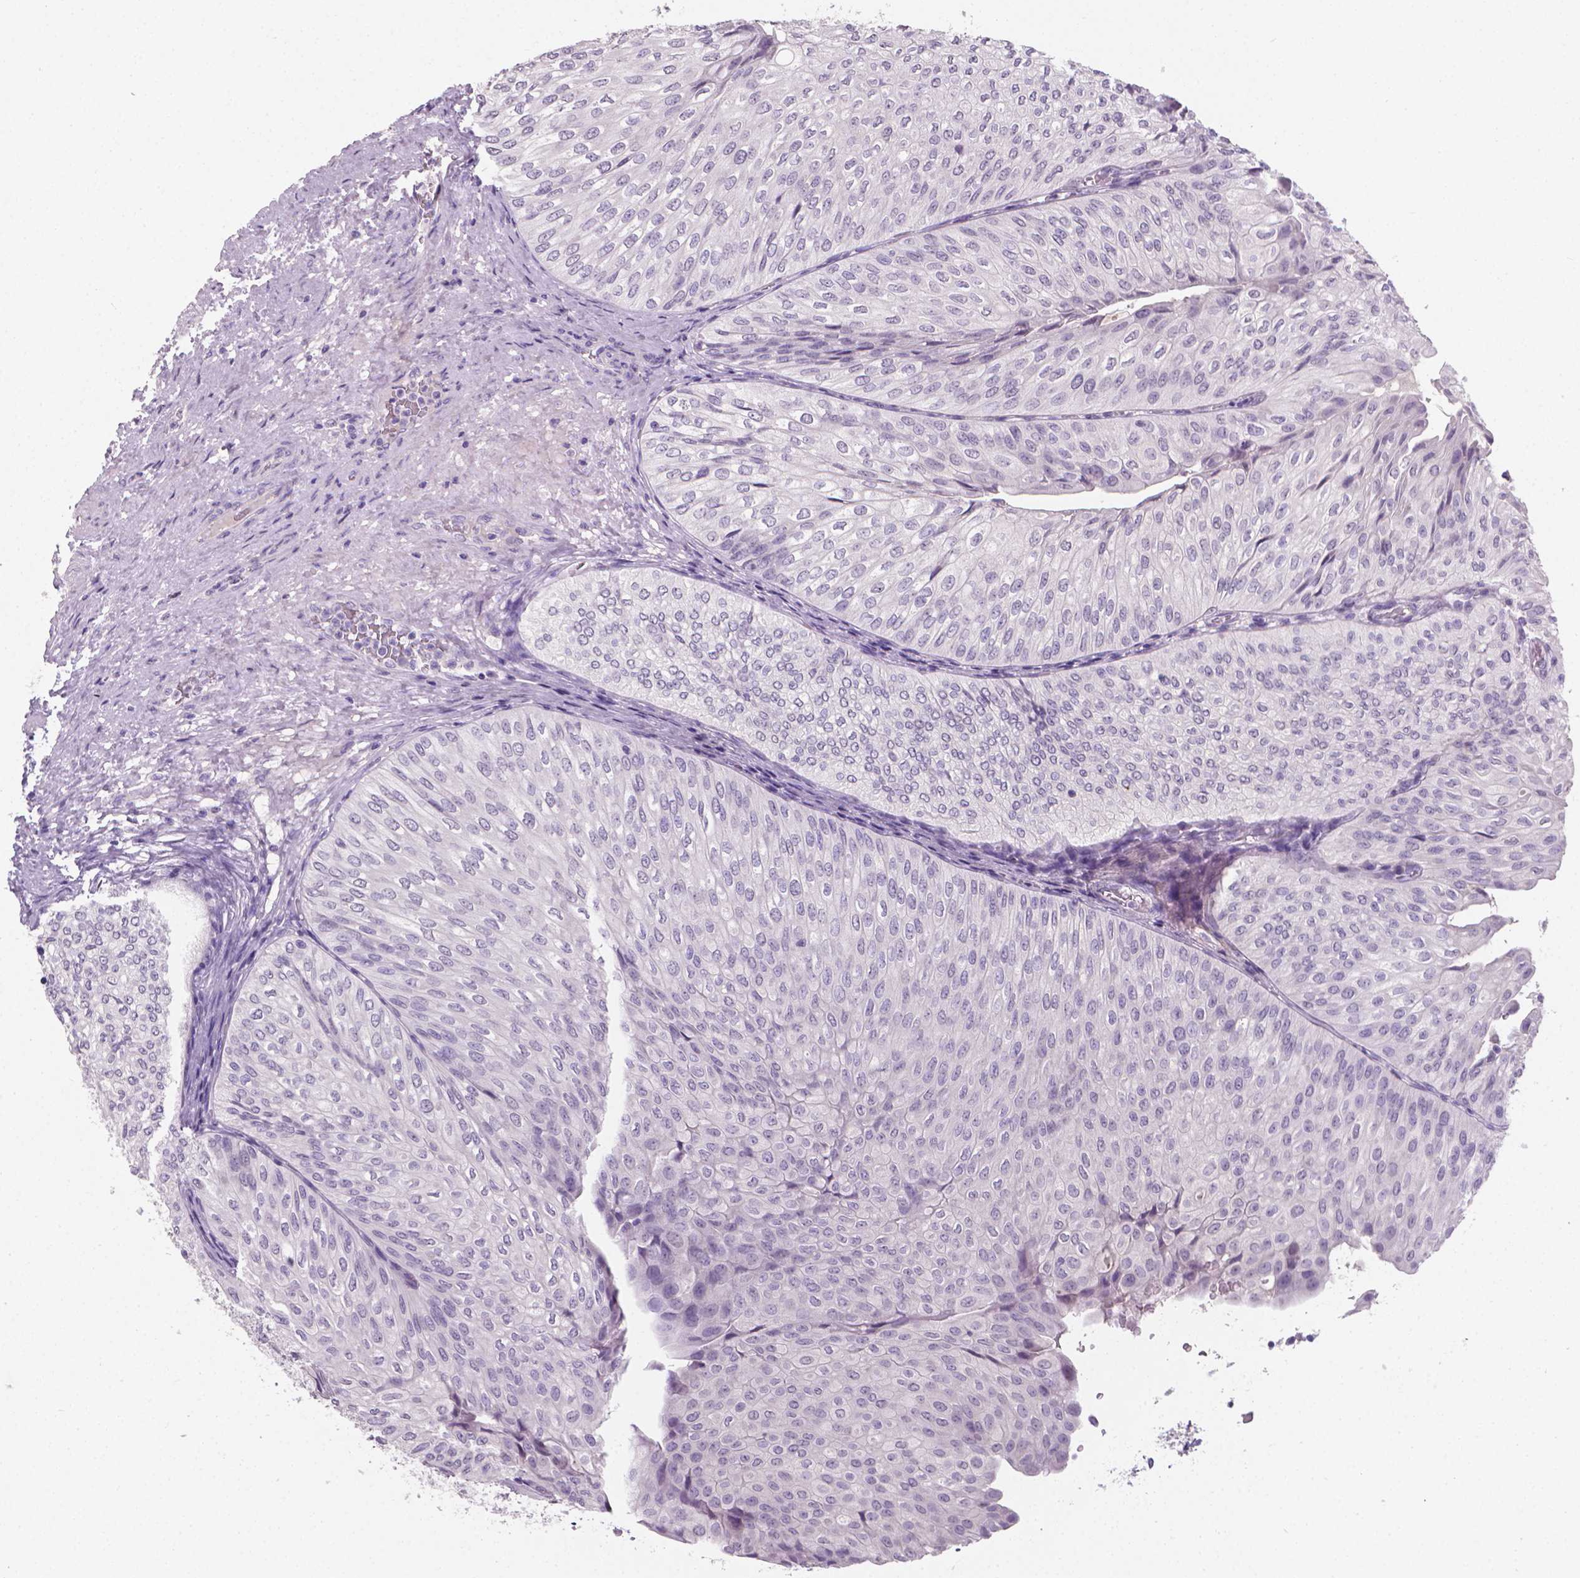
{"staining": {"intensity": "negative", "quantity": "none", "location": "none"}, "tissue": "urothelial cancer", "cell_type": "Tumor cells", "image_type": "cancer", "snomed": [{"axis": "morphology", "description": "Urothelial carcinoma, NOS"}, {"axis": "topography", "description": "Urinary bladder"}], "caption": "Tumor cells show no significant staining in urothelial cancer.", "gene": "XPNPEP2", "patient": {"sex": "male", "age": 62}}